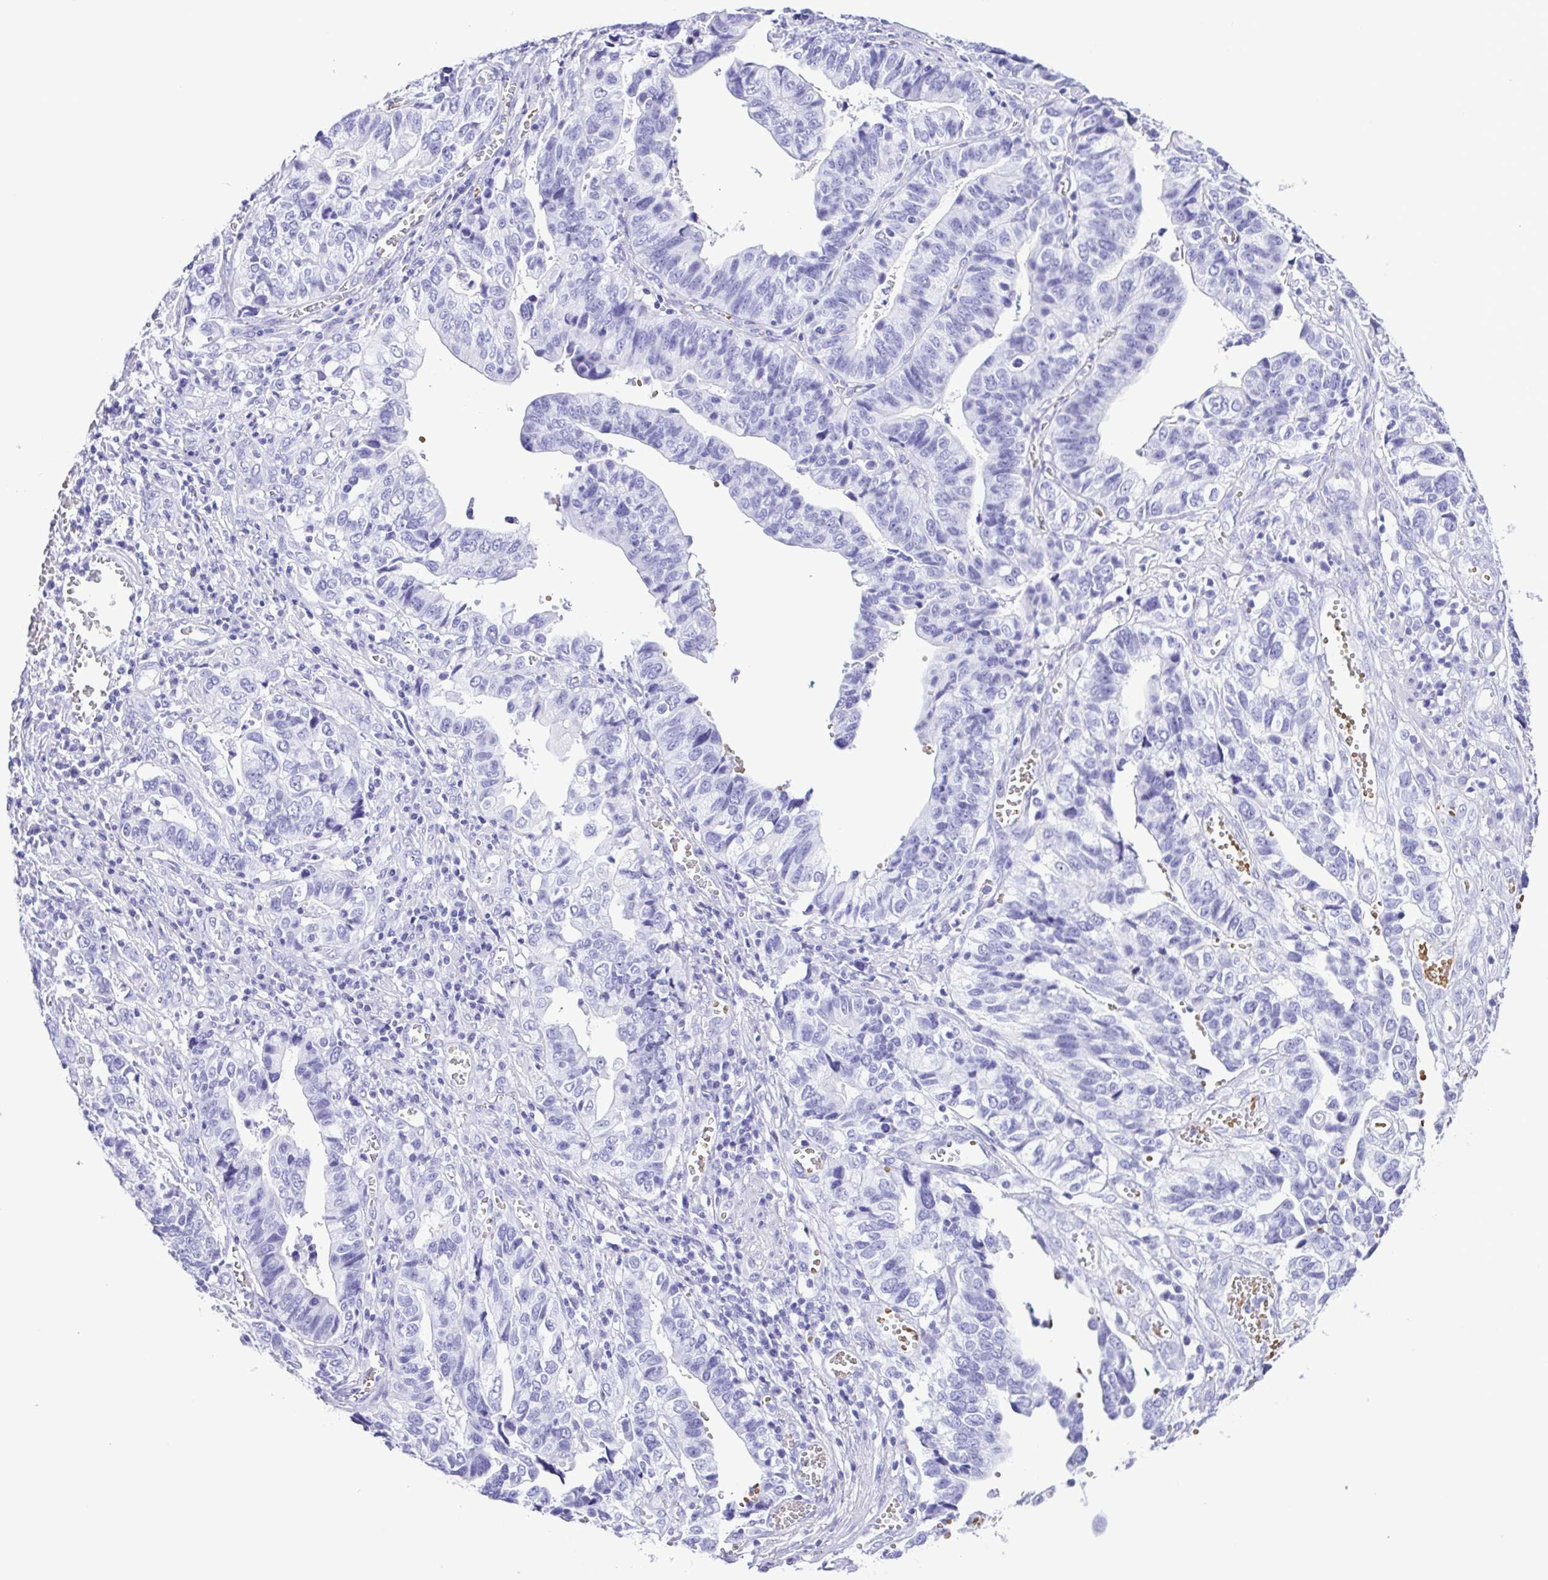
{"staining": {"intensity": "negative", "quantity": "none", "location": "none"}, "tissue": "stomach cancer", "cell_type": "Tumor cells", "image_type": "cancer", "snomed": [{"axis": "morphology", "description": "Adenocarcinoma, NOS"}, {"axis": "topography", "description": "Stomach, upper"}], "caption": "This is an immunohistochemistry (IHC) micrograph of human adenocarcinoma (stomach). There is no staining in tumor cells.", "gene": "SYT1", "patient": {"sex": "female", "age": 67}}